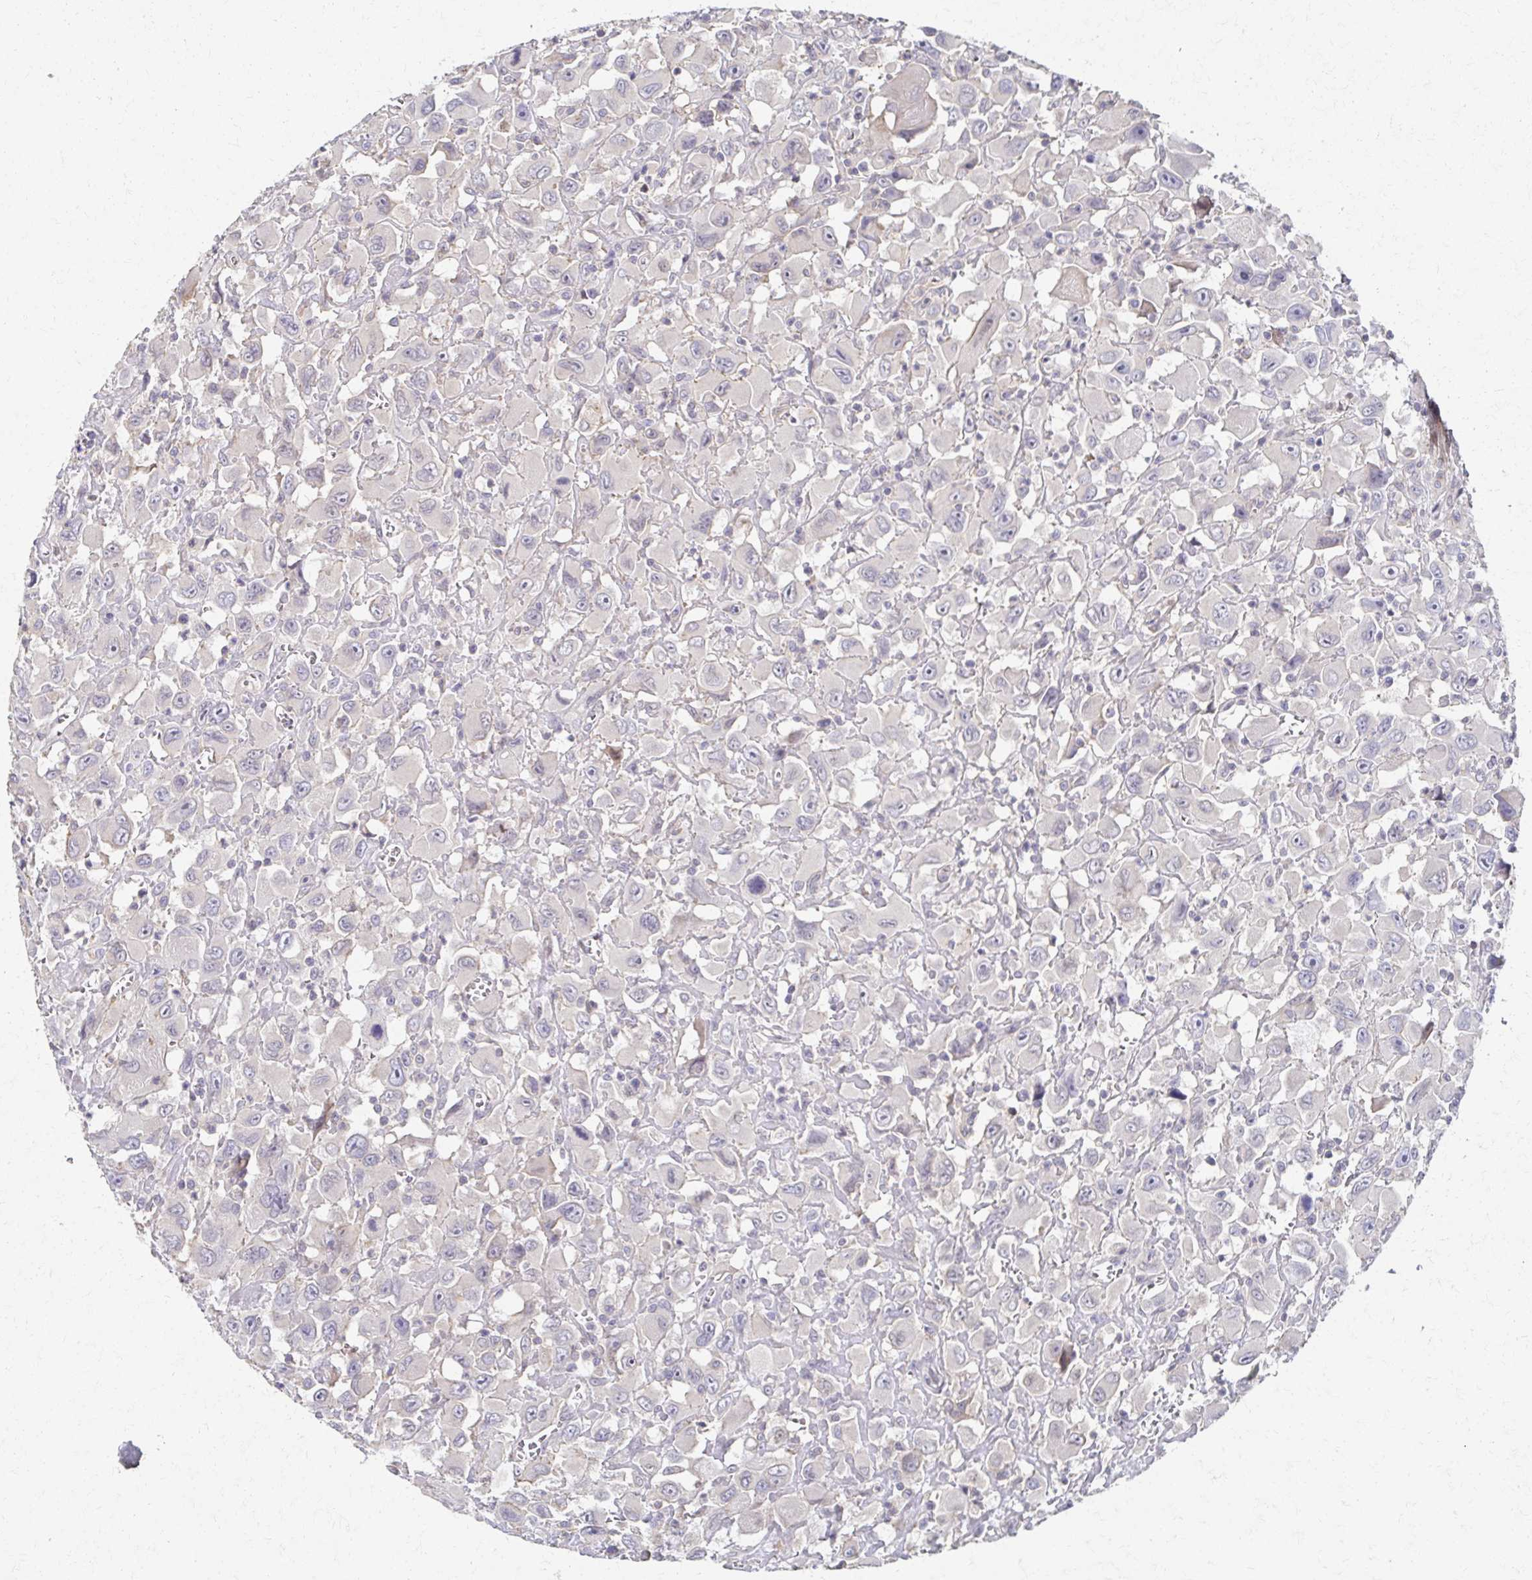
{"staining": {"intensity": "negative", "quantity": "none", "location": "none"}, "tissue": "head and neck cancer", "cell_type": "Tumor cells", "image_type": "cancer", "snomed": [{"axis": "morphology", "description": "Squamous cell carcinoma, NOS"}, {"axis": "morphology", "description": "Squamous cell carcinoma, metastatic, NOS"}, {"axis": "topography", "description": "Oral tissue"}, {"axis": "topography", "description": "Head-Neck"}], "caption": "This is an immunohistochemistry (IHC) image of human head and neck squamous cell carcinoma. There is no expression in tumor cells.", "gene": "EOLA2", "patient": {"sex": "female", "age": 85}}